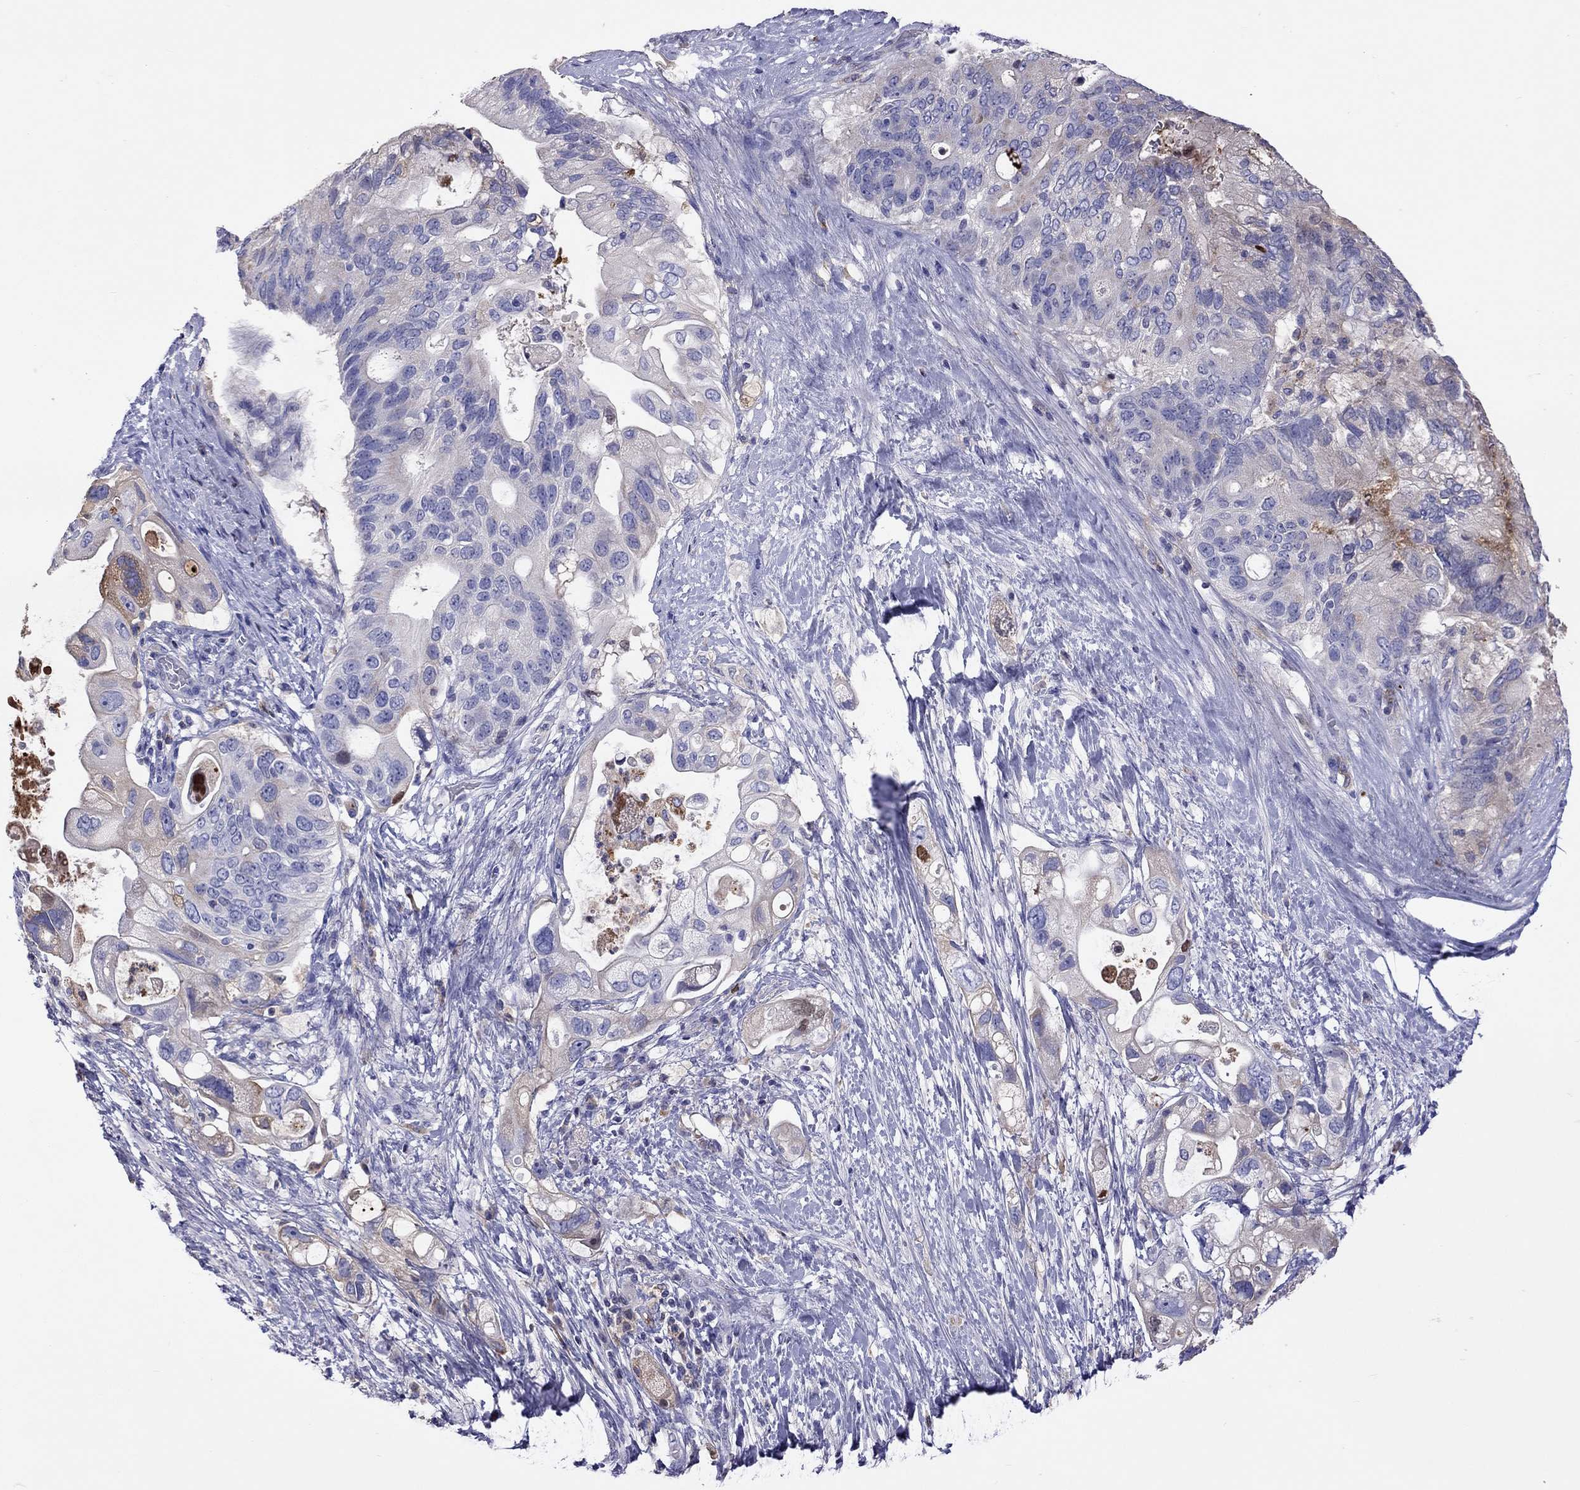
{"staining": {"intensity": "weak", "quantity": ">75%", "location": "cytoplasmic/membranous"}, "tissue": "pancreatic cancer", "cell_type": "Tumor cells", "image_type": "cancer", "snomed": [{"axis": "morphology", "description": "Adenocarcinoma, NOS"}, {"axis": "topography", "description": "Pancreas"}], "caption": "Protein positivity by immunohistochemistry displays weak cytoplasmic/membranous expression in approximately >75% of tumor cells in pancreatic adenocarcinoma.", "gene": "SERPINA3", "patient": {"sex": "female", "age": 72}}